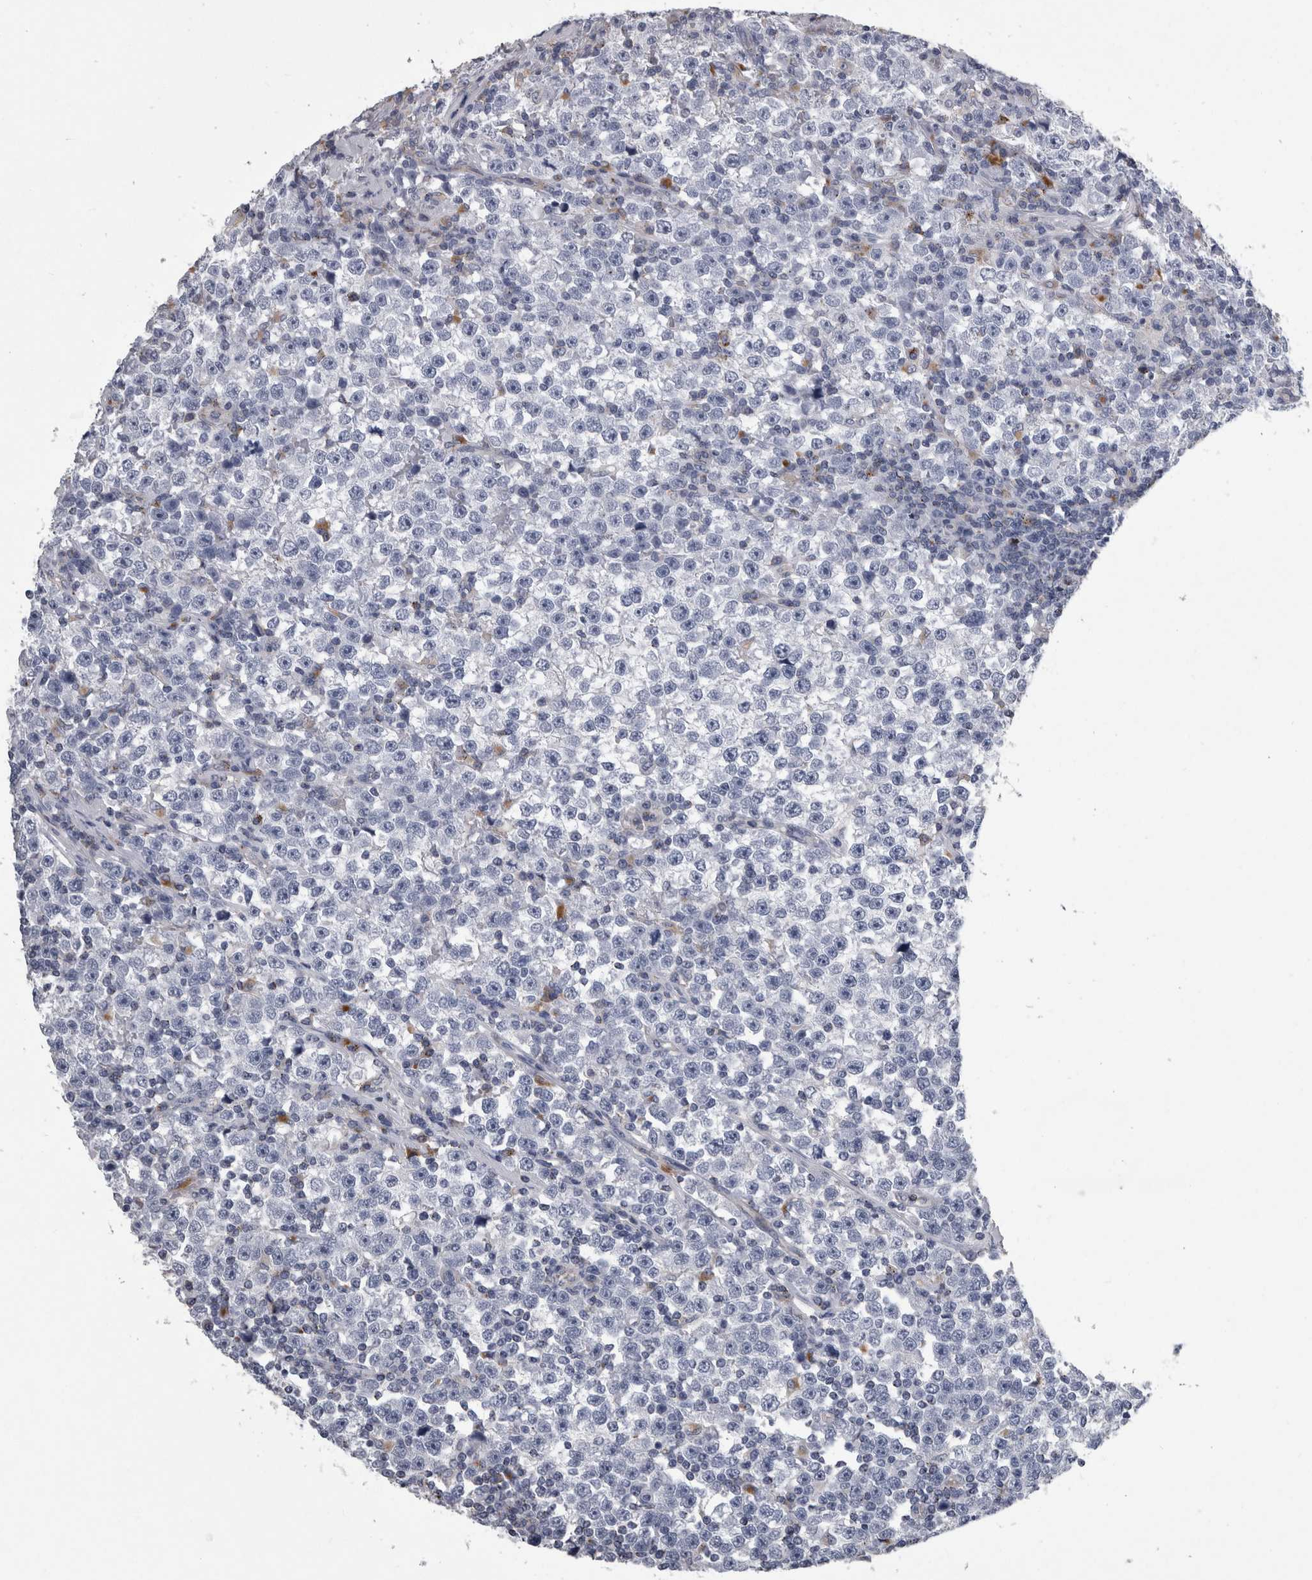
{"staining": {"intensity": "negative", "quantity": "none", "location": "none"}, "tissue": "testis cancer", "cell_type": "Tumor cells", "image_type": "cancer", "snomed": [{"axis": "morphology", "description": "Seminoma, NOS"}, {"axis": "topography", "description": "Testis"}], "caption": "Micrograph shows no protein positivity in tumor cells of testis seminoma tissue.", "gene": "DPP7", "patient": {"sex": "male", "age": 43}}